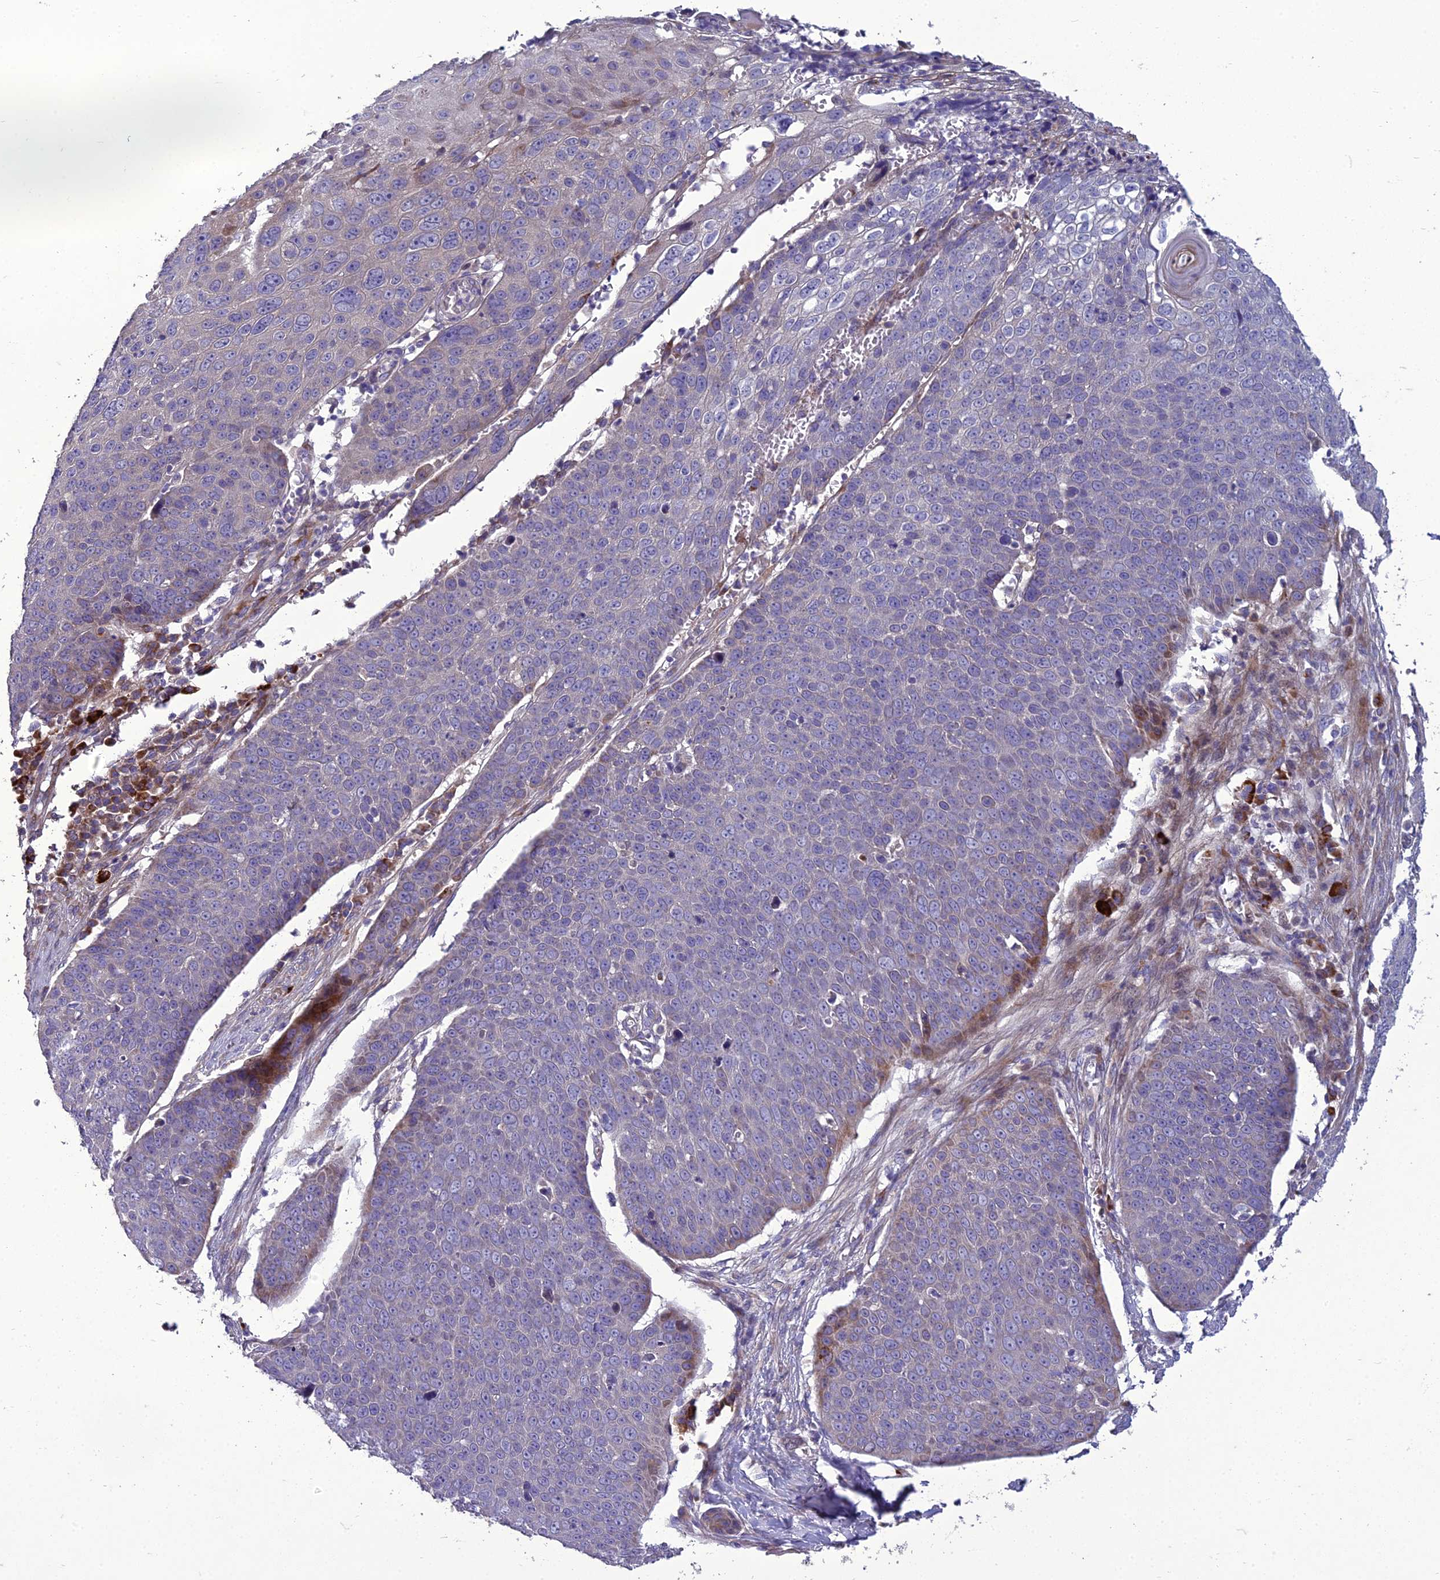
{"staining": {"intensity": "moderate", "quantity": "<25%", "location": "cytoplasmic/membranous"}, "tissue": "skin cancer", "cell_type": "Tumor cells", "image_type": "cancer", "snomed": [{"axis": "morphology", "description": "Squamous cell carcinoma, NOS"}, {"axis": "topography", "description": "Skin"}], "caption": "Skin squamous cell carcinoma tissue displays moderate cytoplasmic/membranous positivity in about <25% of tumor cells, visualized by immunohistochemistry.", "gene": "ADIPOR2", "patient": {"sex": "male", "age": 71}}